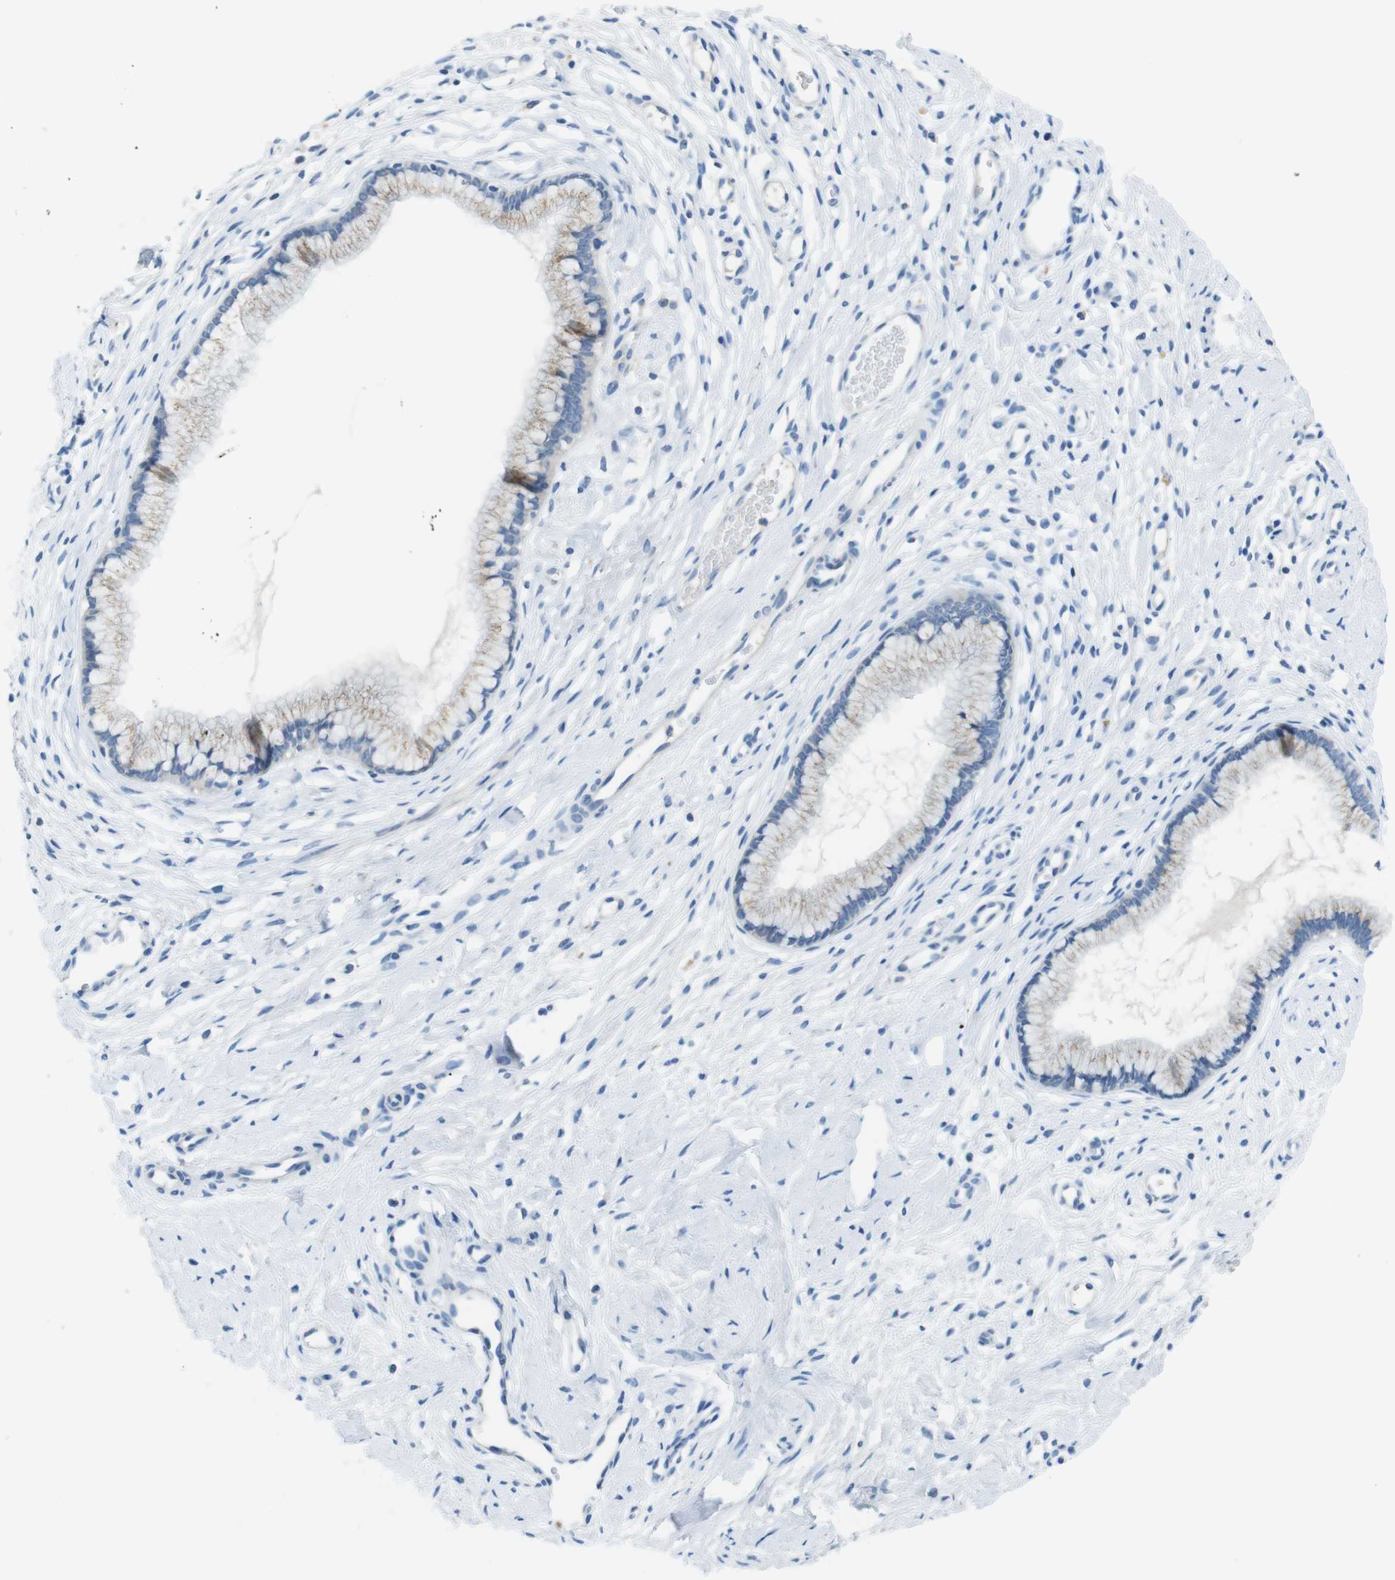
{"staining": {"intensity": "weak", "quantity": "<25%", "location": "cytoplasmic/membranous"}, "tissue": "cervix", "cell_type": "Glandular cells", "image_type": "normal", "snomed": [{"axis": "morphology", "description": "Normal tissue, NOS"}, {"axis": "topography", "description": "Cervix"}], "caption": "The micrograph displays no staining of glandular cells in unremarkable cervix. The staining is performed using DAB brown chromogen with nuclei counter-stained in using hematoxylin.", "gene": "SLC35A3", "patient": {"sex": "female", "age": 65}}